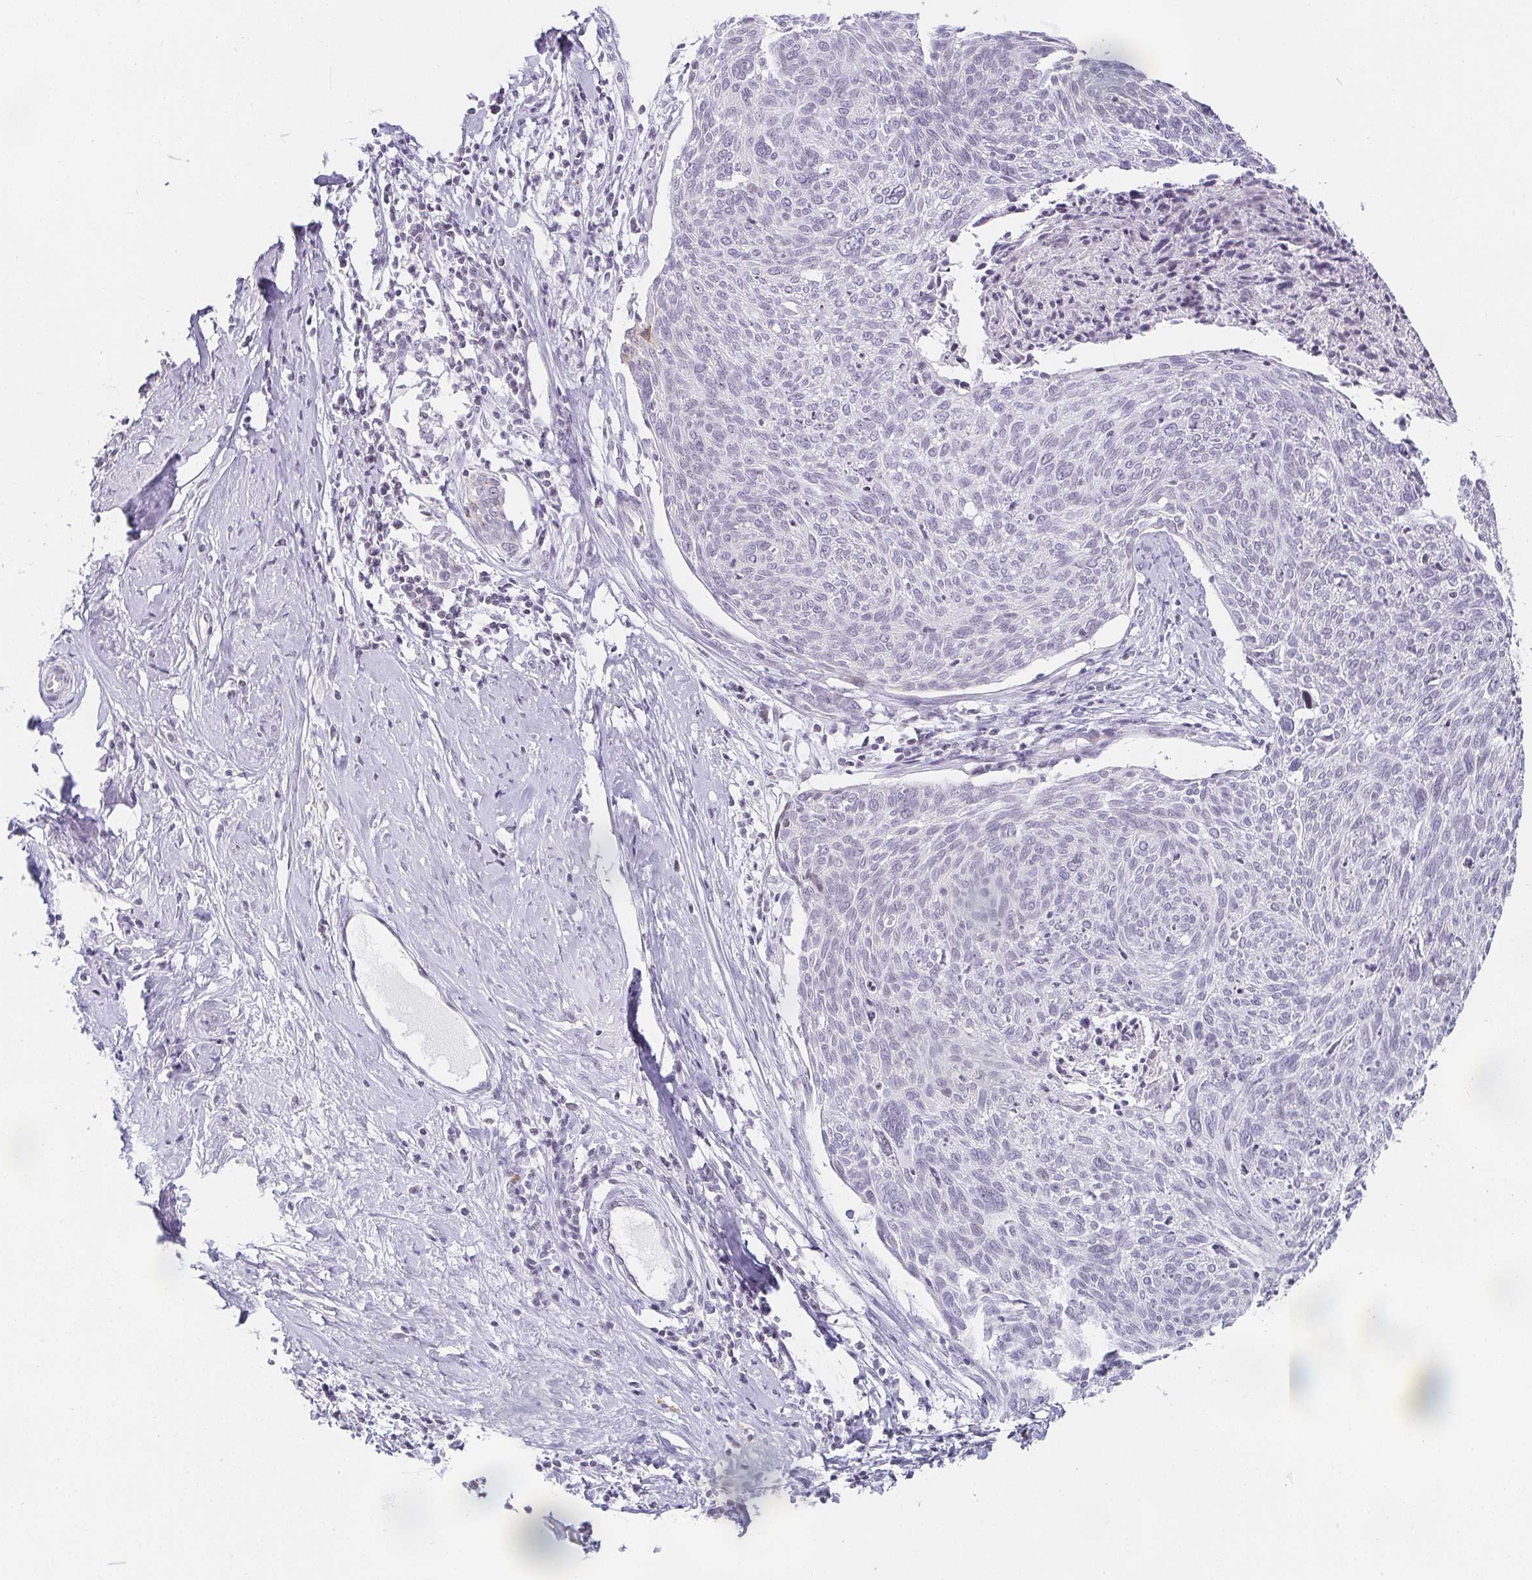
{"staining": {"intensity": "negative", "quantity": "none", "location": "none"}, "tissue": "cervical cancer", "cell_type": "Tumor cells", "image_type": "cancer", "snomed": [{"axis": "morphology", "description": "Squamous cell carcinoma, NOS"}, {"axis": "topography", "description": "Cervix"}], "caption": "Tumor cells show no significant staining in squamous cell carcinoma (cervical).", "gene": "ACAN", "patient": {"sex": "female", "age": 49}}